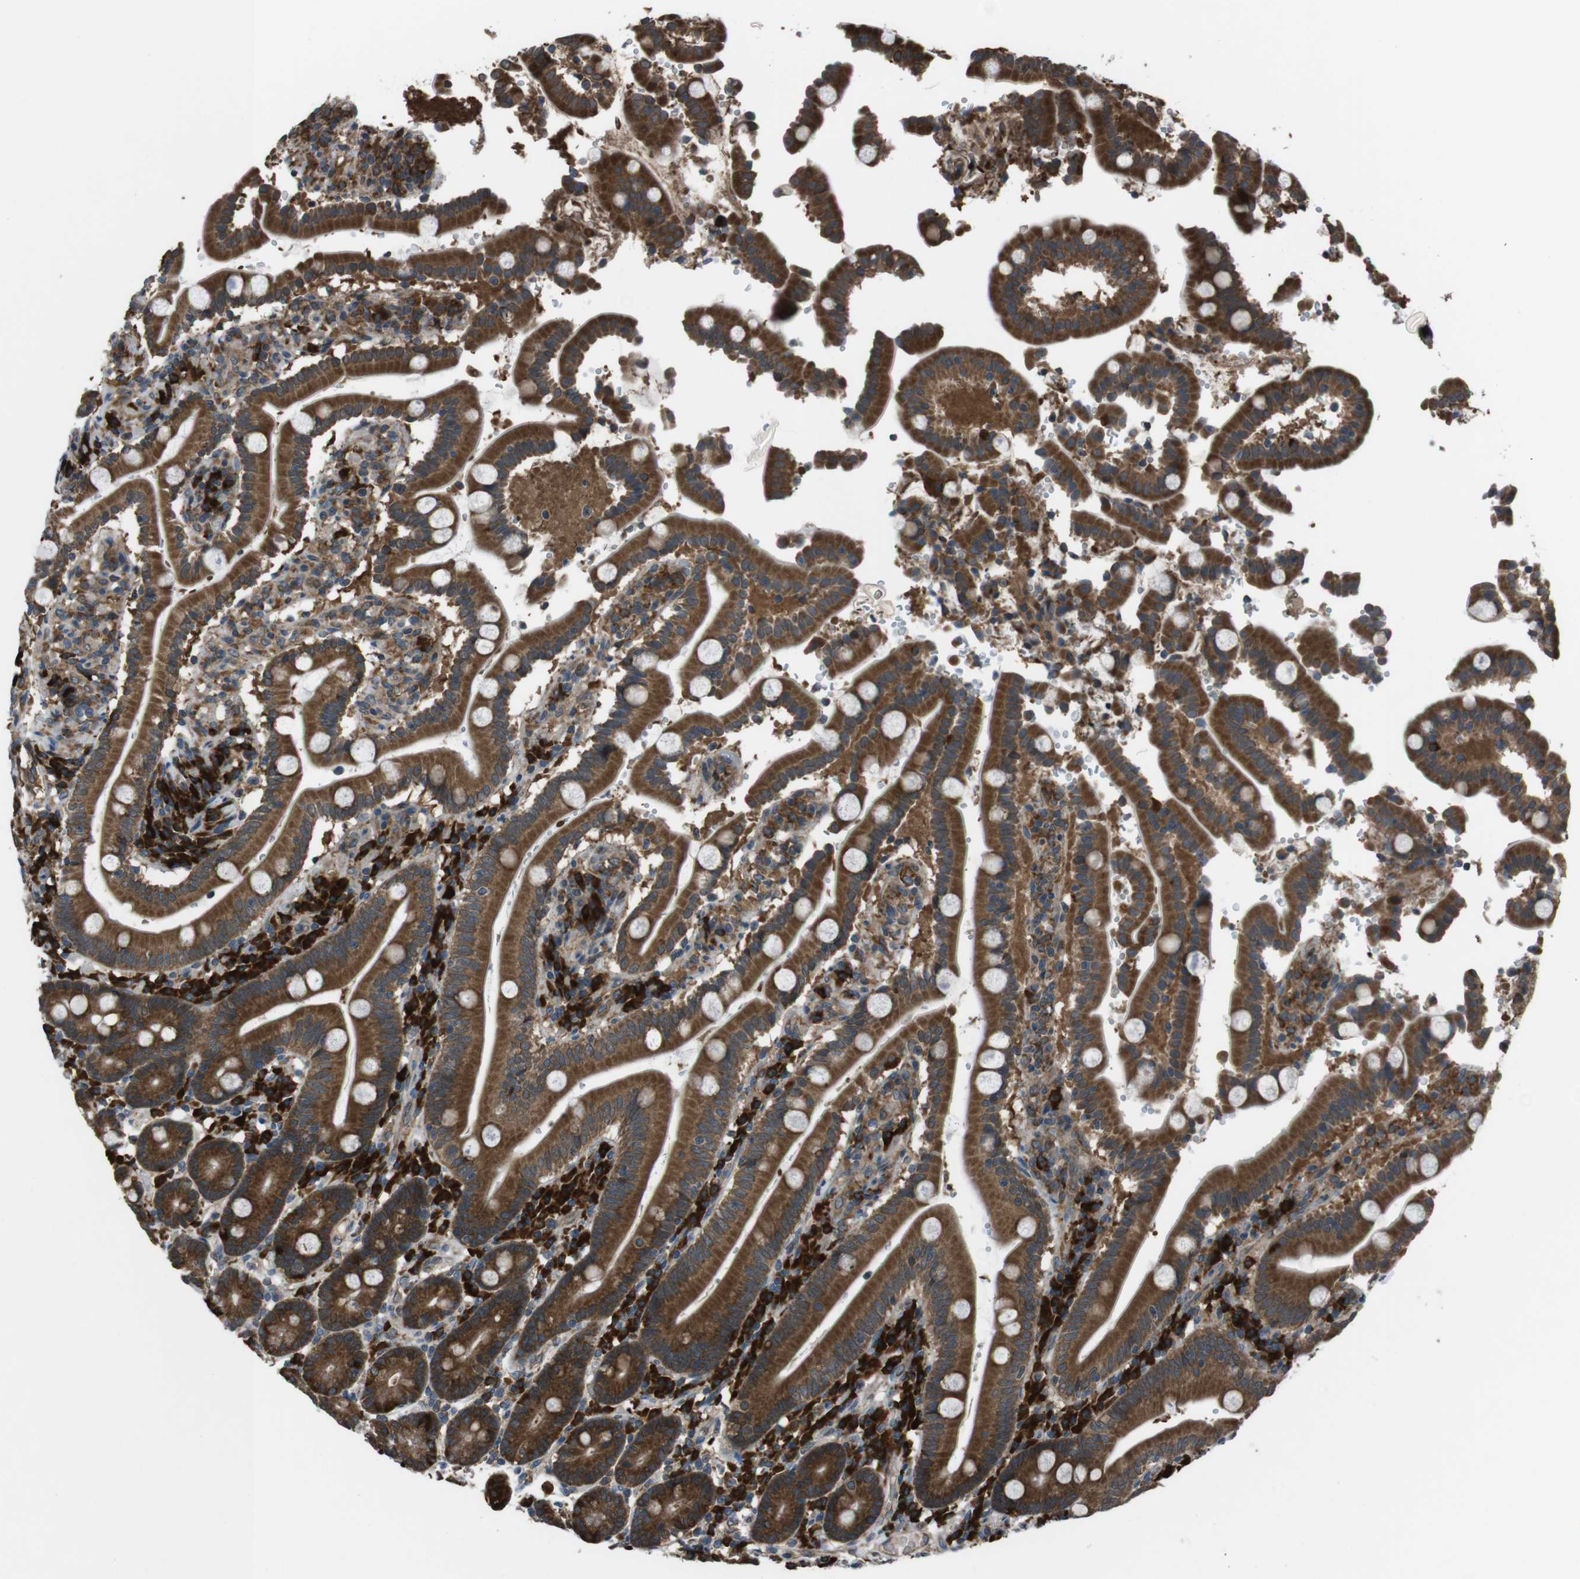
{"staining": {"intensity": "strong", "quantity": ">75%", "location": "cytoplasmic/membranous"}, "tissue": "duodenum", "cell_type": "Glandular cells", "image_type": "normal", "snomed": [{"axis": "morphology", "description": "Normal tissue, NOS"}, {"axis": "topography", "description": "Small intestine, NOS"}], "caption": "Immunohistochemical staining of unremarkable duodenum reveals >75% levels of strong cytoplasmic/membranous protein staining in about >75% of glandular cells. Immunohistochemistry (ihc) stains the protein of interest in brown and the nuclei are stained blue.", "gene": "SSR3", "patient": {"sex": "female", "age": 71}}